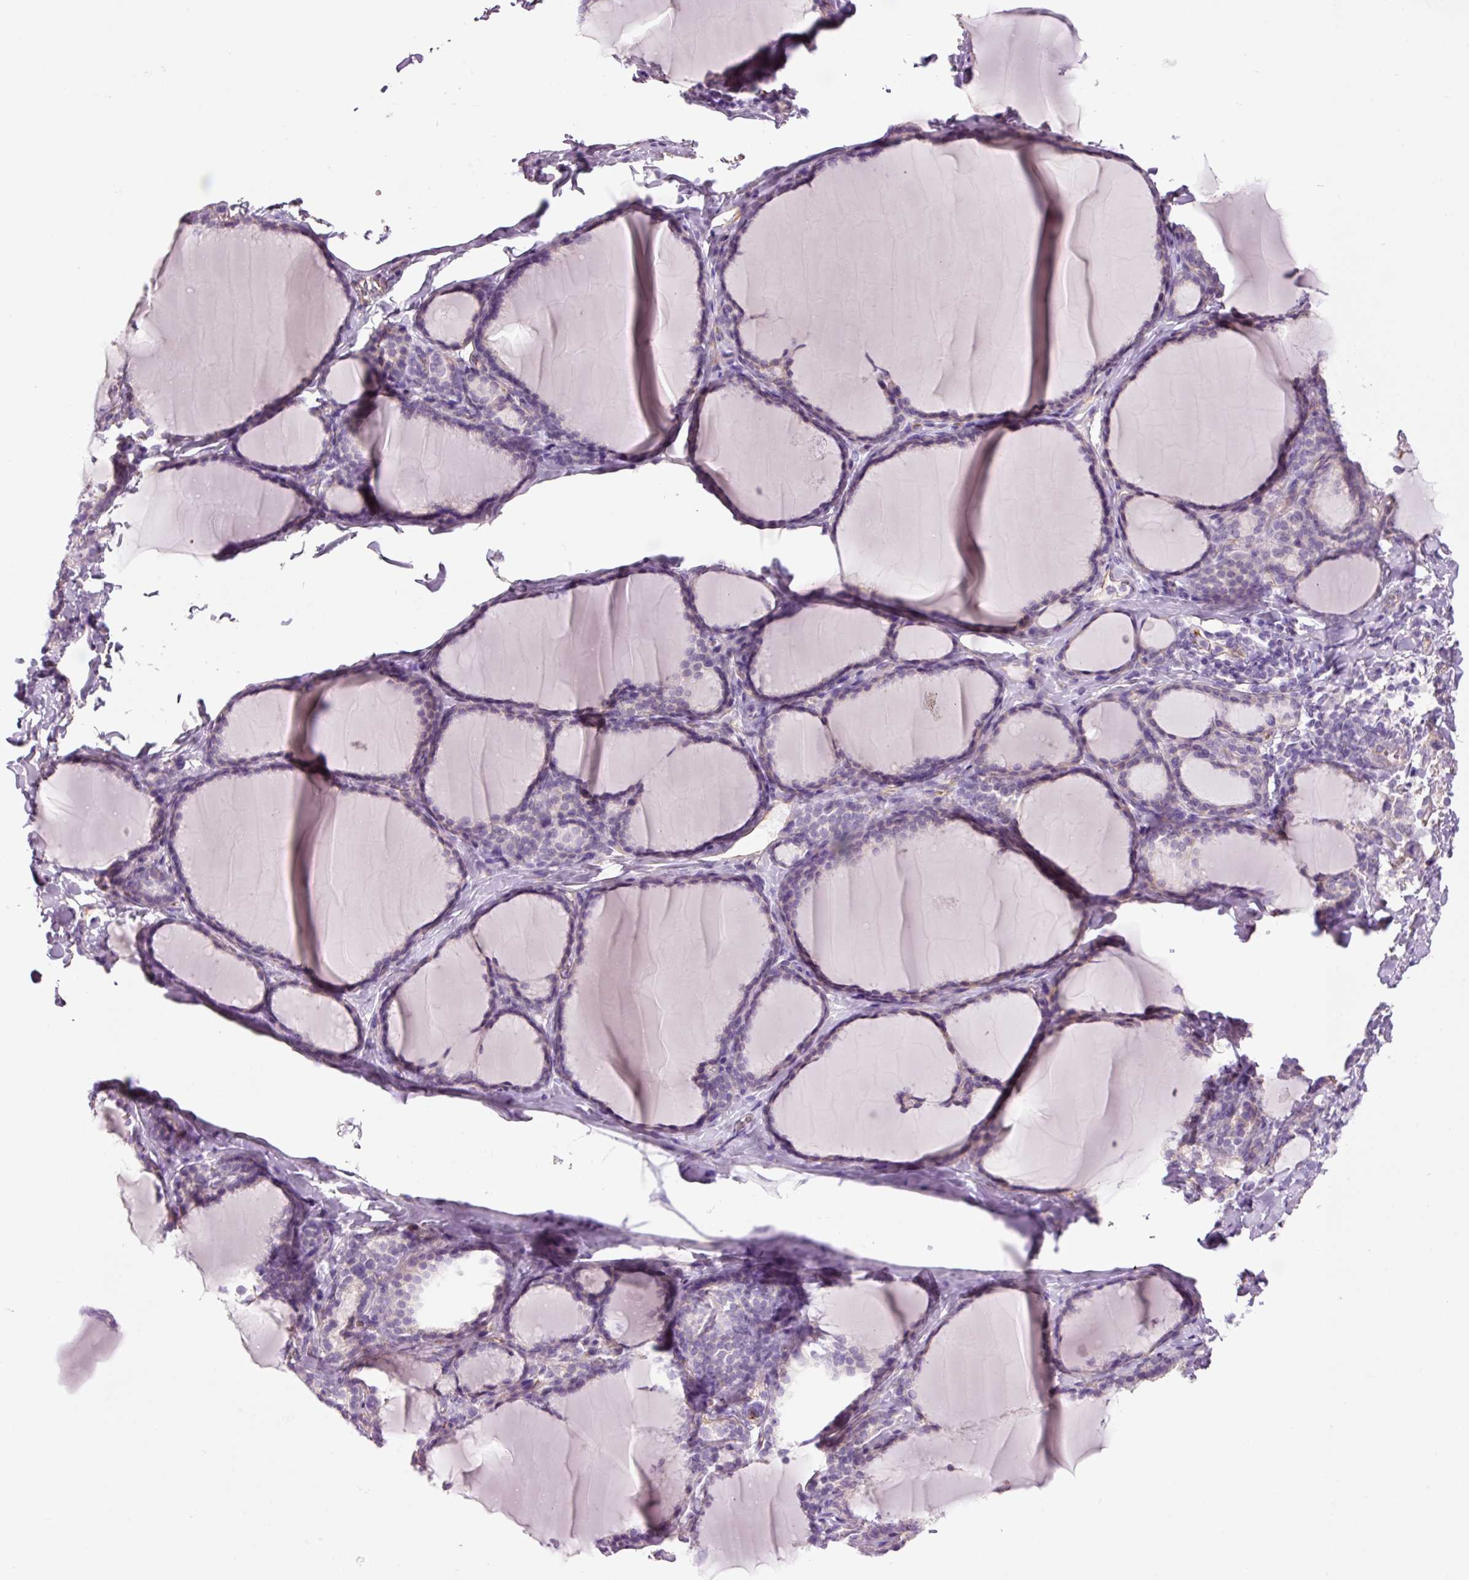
{"staining": {"intensity": "negative", "quantity": "none", "location": "none"}, "tissue": "thyroid gland", "cell_type": "Glandular cells", "image_type": "normal", "snomed": [{"axis": "morphology", "description": "Normal tissue, NOS"}, {"axis": "topography", "description": "Thyroid gland"}], "caption": "High power microscopy image of an immunohistochemistry (IHC) photomicrograph of benign thyroid gland, revealing no significant expression in glandular cells.", "gene": "HSPA4L", "patient": {"sex": "female", "age": 31}}